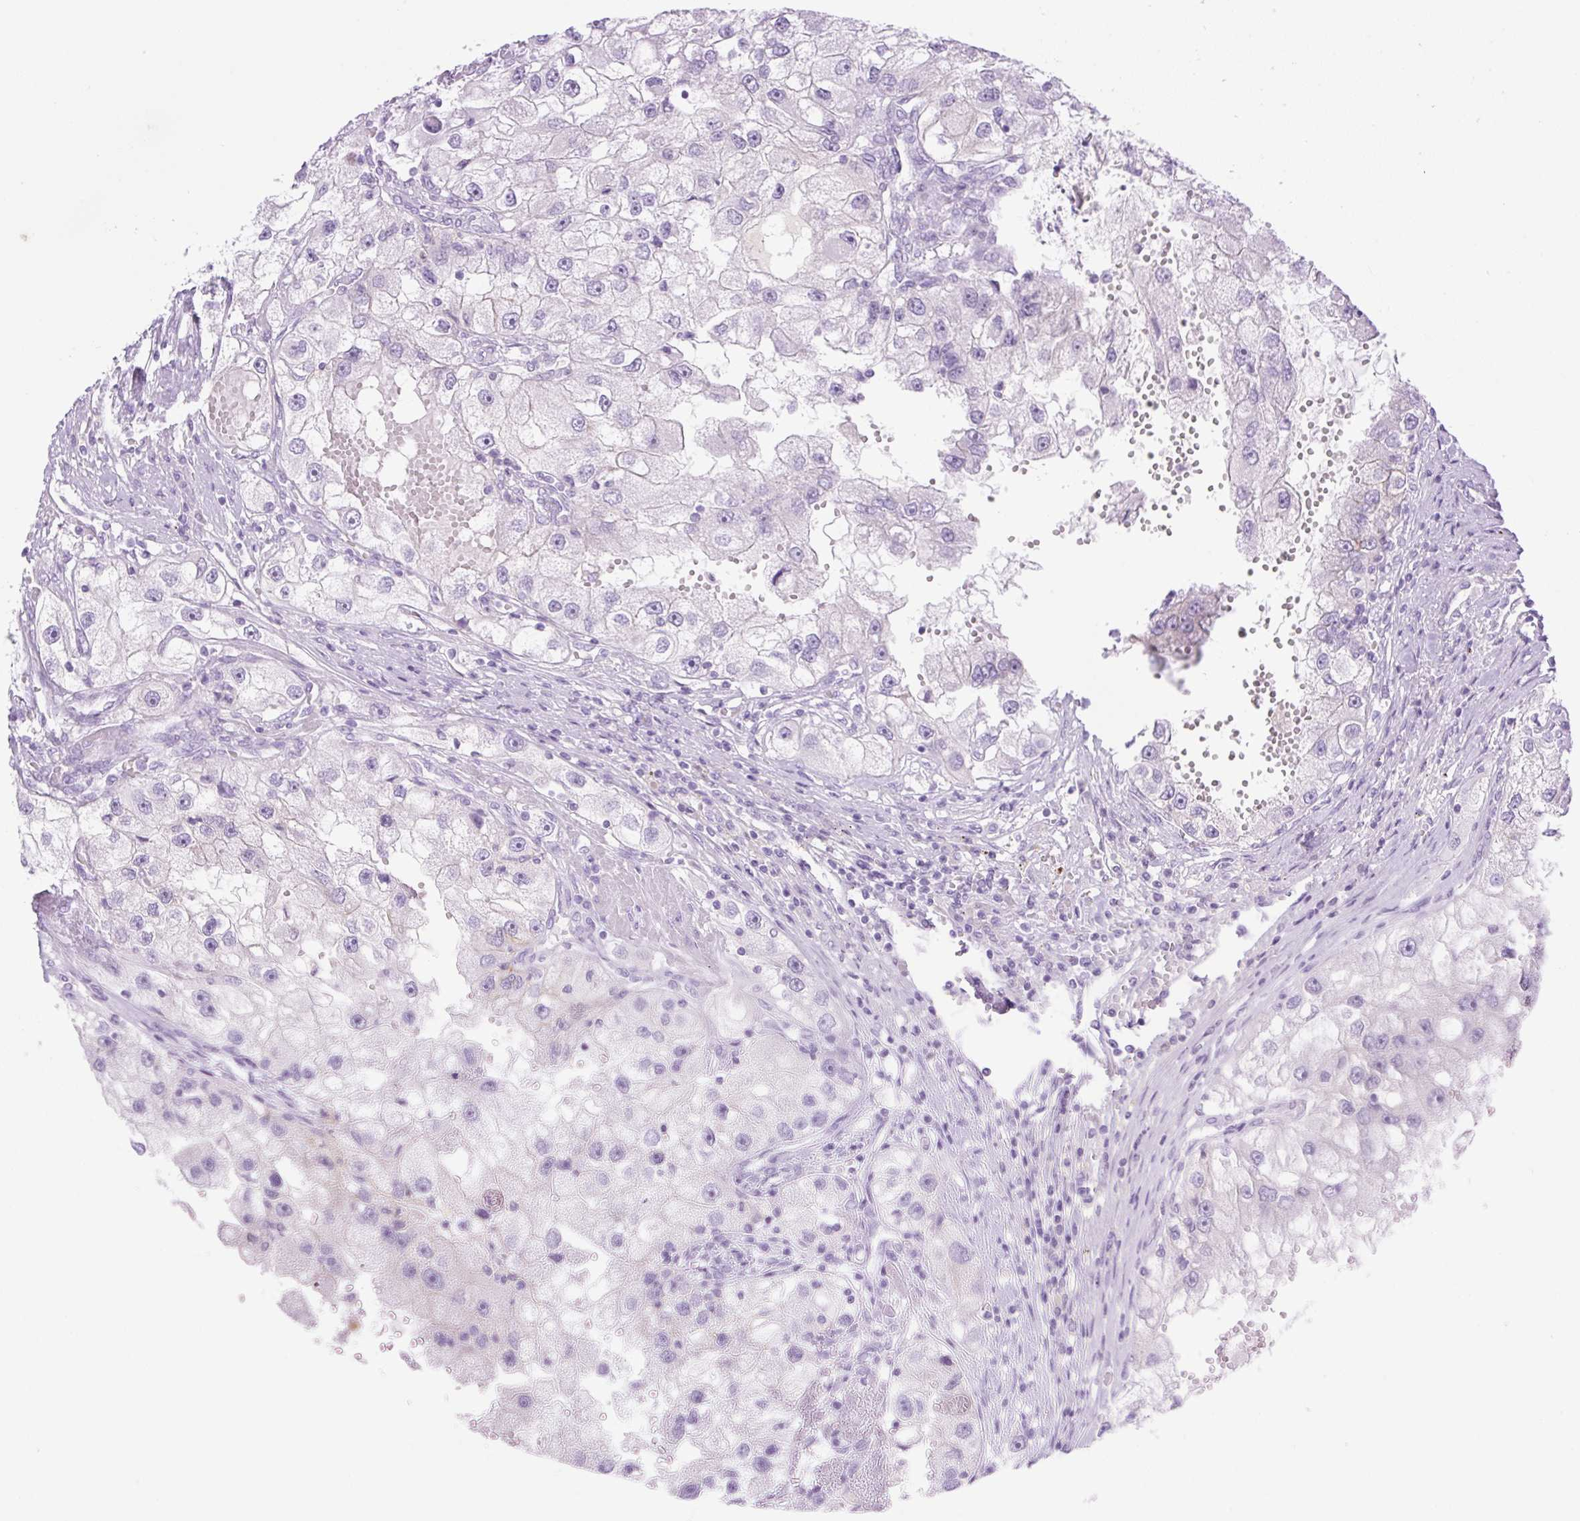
{"staining": {"intensity": "negative", "quantity": "none", "location": "none"}, "tissue": "renal cancer", "cell_type": "Tumor cells", "image_type": "cancer", "snomed": [{"axis": "morphology", "description": "Adenocarcinoma, NOS"}, {"axis": "topography", "description": "Kidney"}], "caption": "Tumor cells show no significant positivity in renal adenocarcinoma.", "gene": "PALM3", "patient": {"sex": "male", "age": 63}}